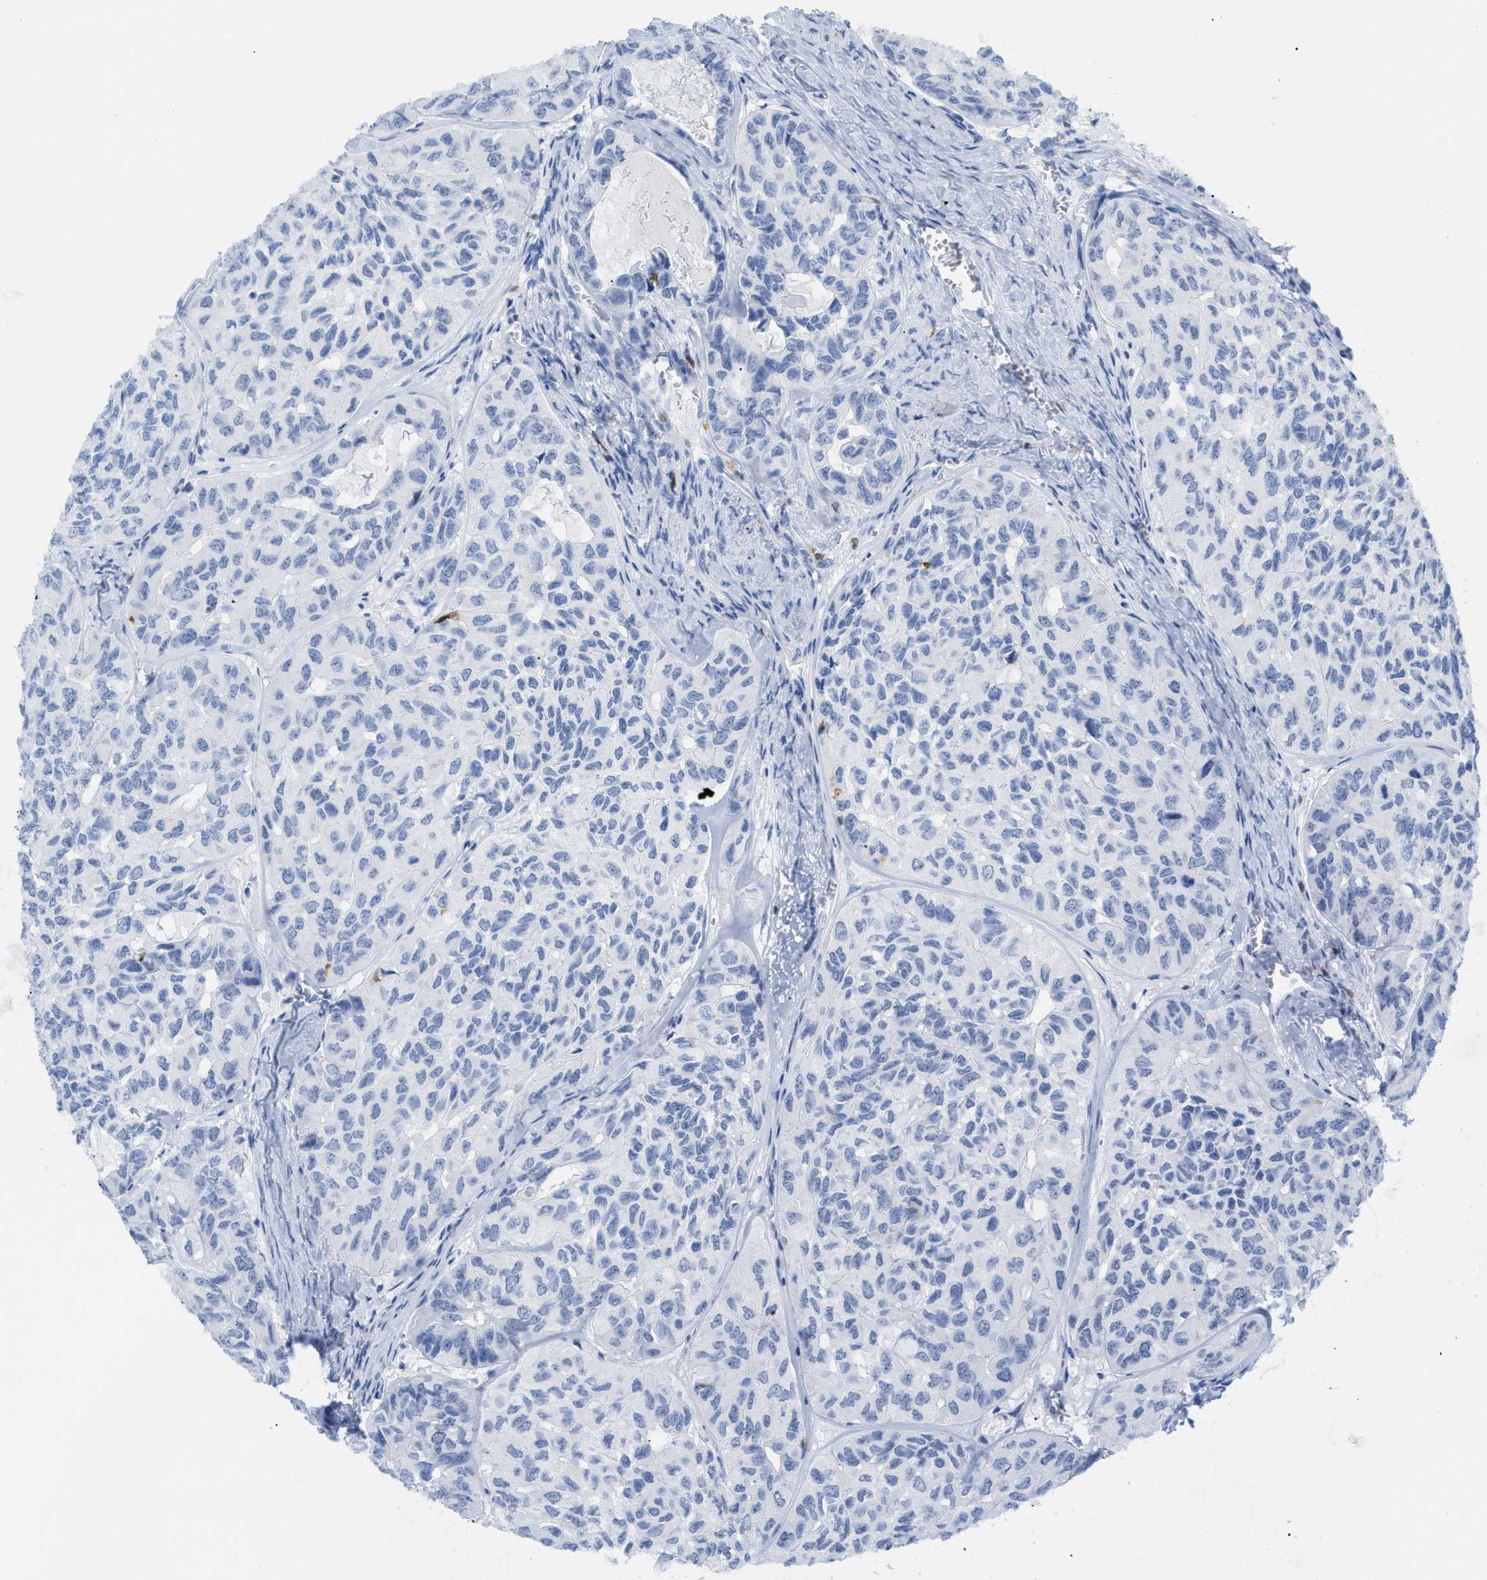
{"staining": {"intensity": "negative", "quantity": "none", "location": "none"}, "tissue": "head and neck cancer", "cell_type": "Tumor cells", "image_type": "cancer", "snomed": [{"axis": "morphology", "description": "Adenocarcinoma, NOS"}, {"axis": "topography", "description": "Salivary gland, NOS"}, {"axis": "topography", "description": "Head-Neck"}], "caption": "DAB (3,3'-diaminobenzidine) immunohistochemical staining of human head and neck adenocarcinoma shows no significant positivity in tumor cells.", "gene": "CD5", "patient": {"sex": "female", "age": 76}}